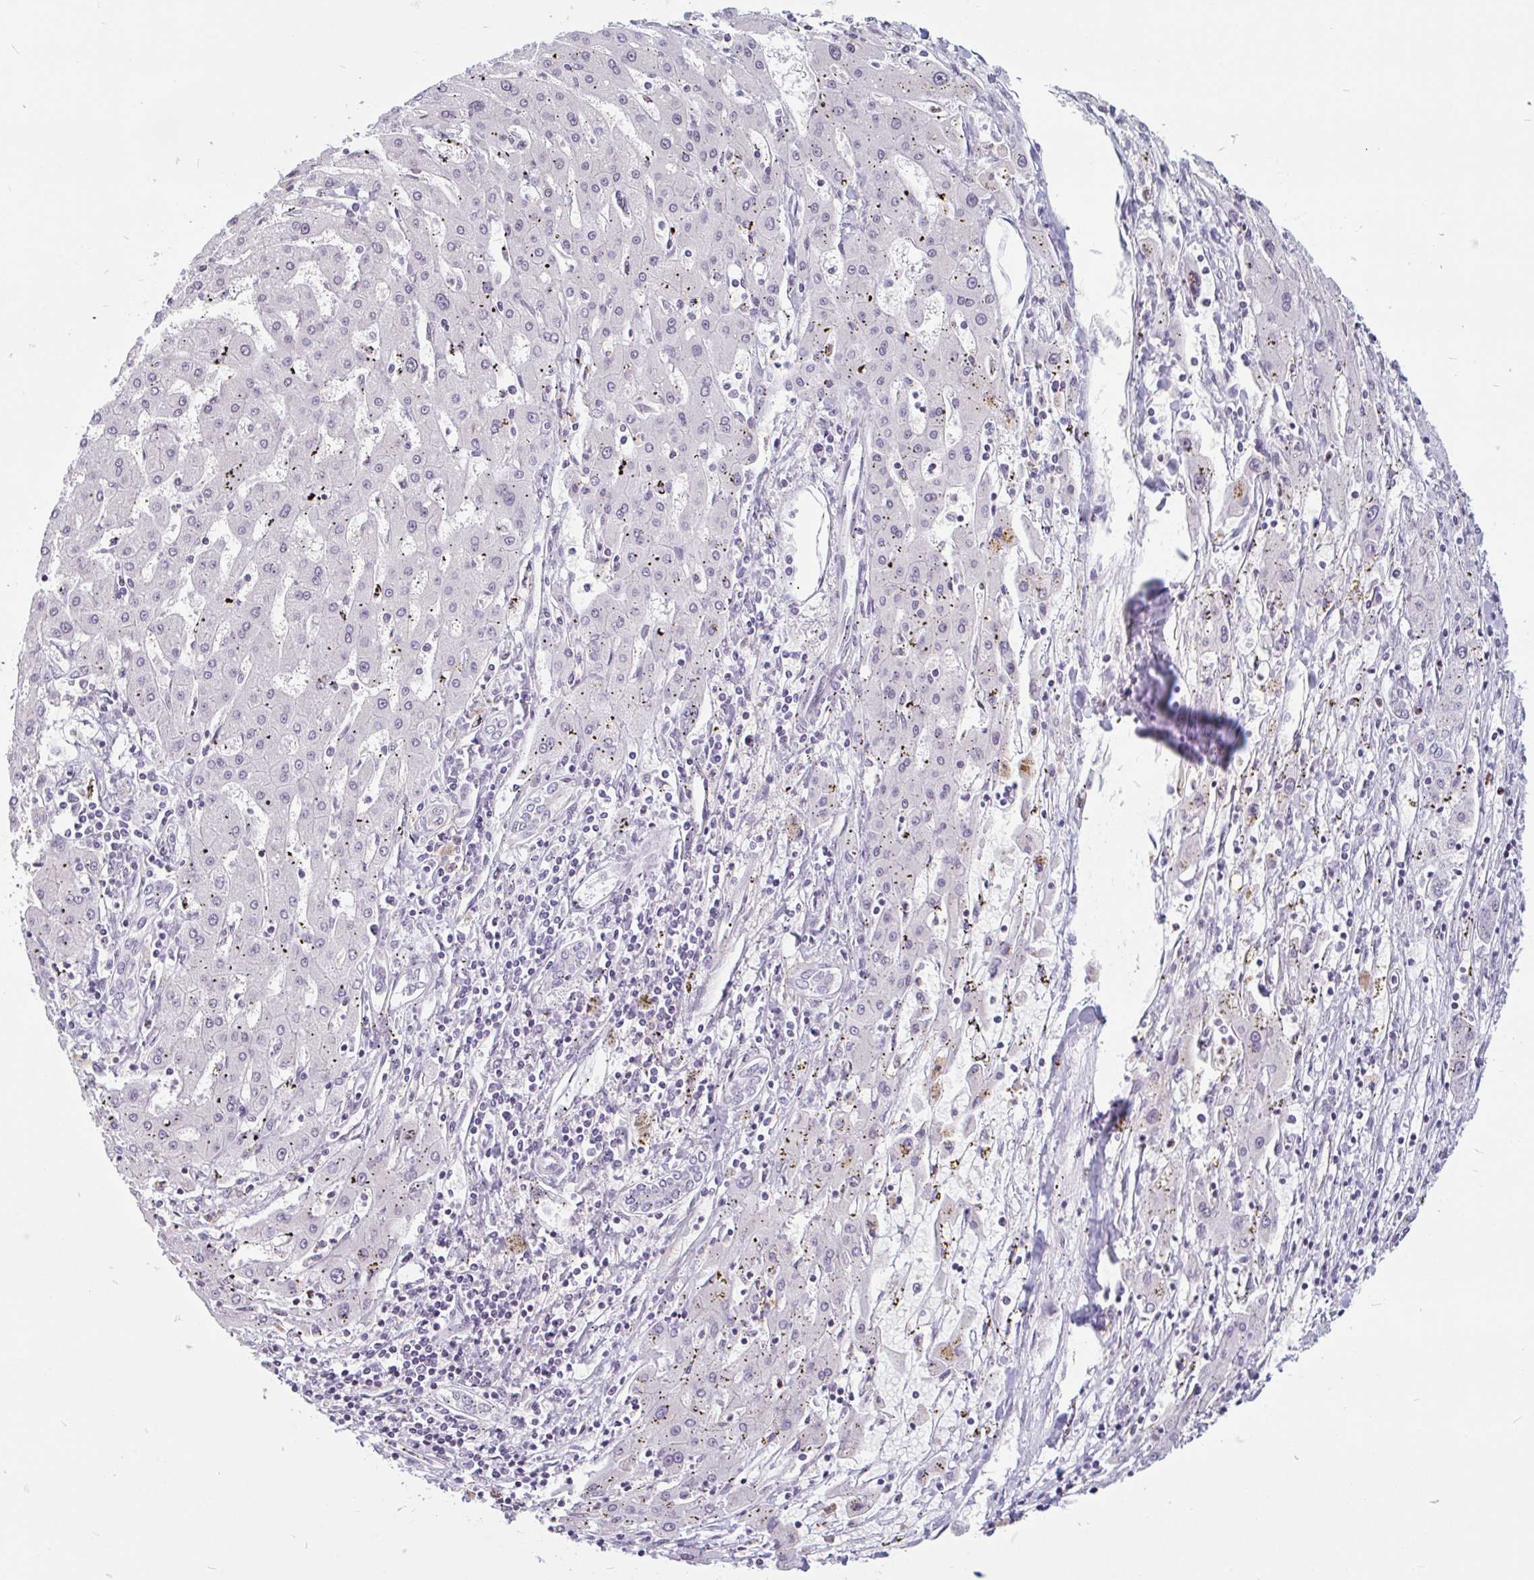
{"staining": {"intensity": "negative", "quantity": "none", "location": "none"}, "tissue": "liver cancer", "cell_type": "Tumor cells", "image_type": "cancer", "snomed": [{"axis": "morphology", "description": "Carcinoma, Hepatocellular, NOS"}, {"axis": "topography", "description": "Liver"}], "caption": "Histopathology image shows no significant protein positivity in tumor cells of hepatocellular carcinoma (liver).", "gene": "TMEM119", "patient": {"sex": "male", "age": 72}}